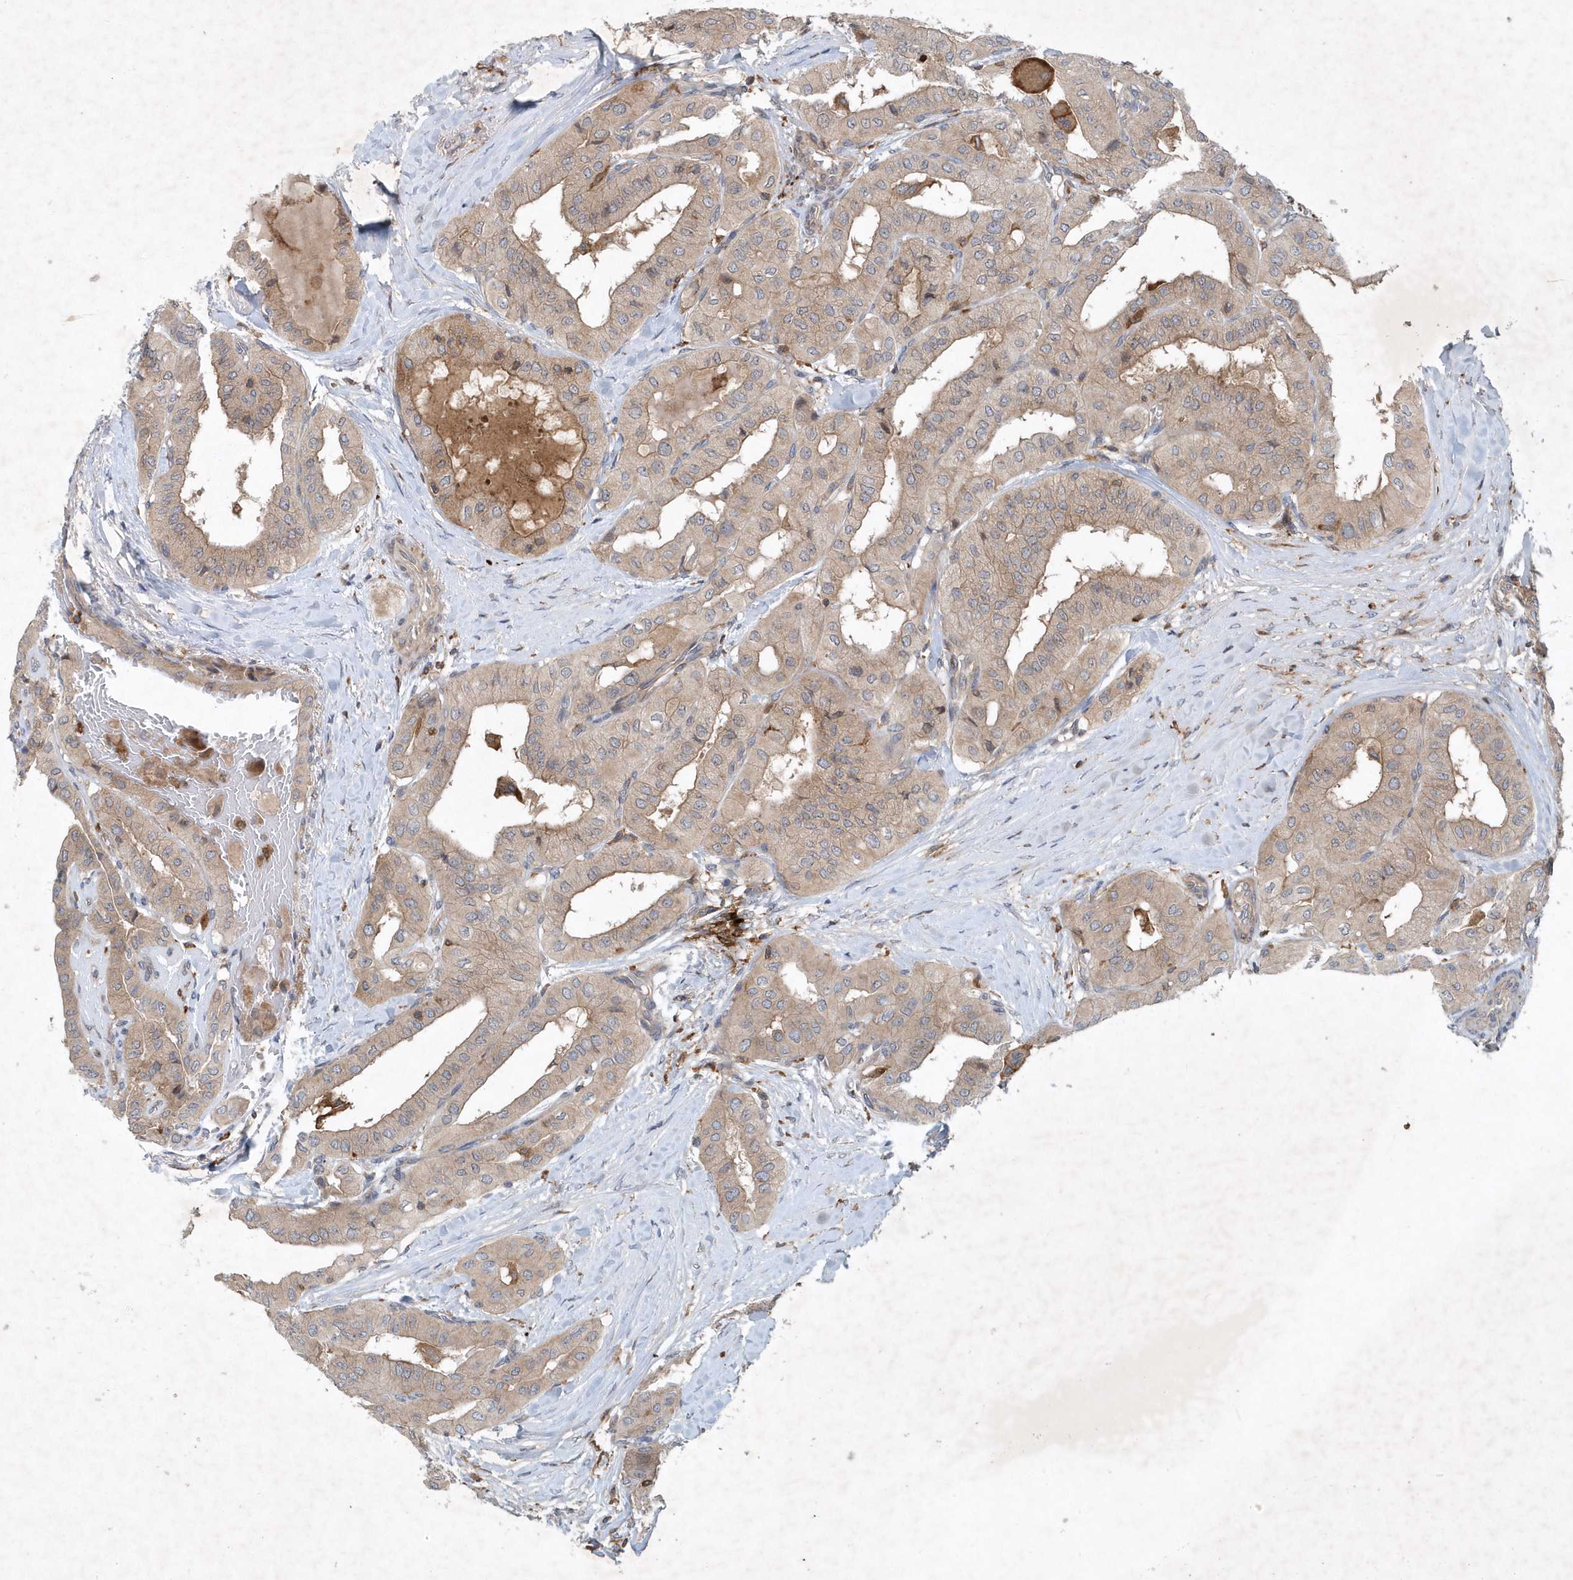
{"staining": {"intensity": "weak", "quantity": ">75%", "location": "cytoplasmic/membranous"}, "tissue": "thyroid cancer", "cell_type": "Tumor cells", "image_type": "cancer", "snomed": [{"axis": "morphology", "description": "Papillary adenocarcinoma, NOS"}, {"axis": "topography", "description": "Thyroid gland"}], "caption": "Weak cytoplasmic/membranous protein expression is seen in about >75% of tumor cells in thyroid cancer (papillary adenocarcinoma).", "gene": "P2RY10", "patient": {"sex": "female", "age": 59}}